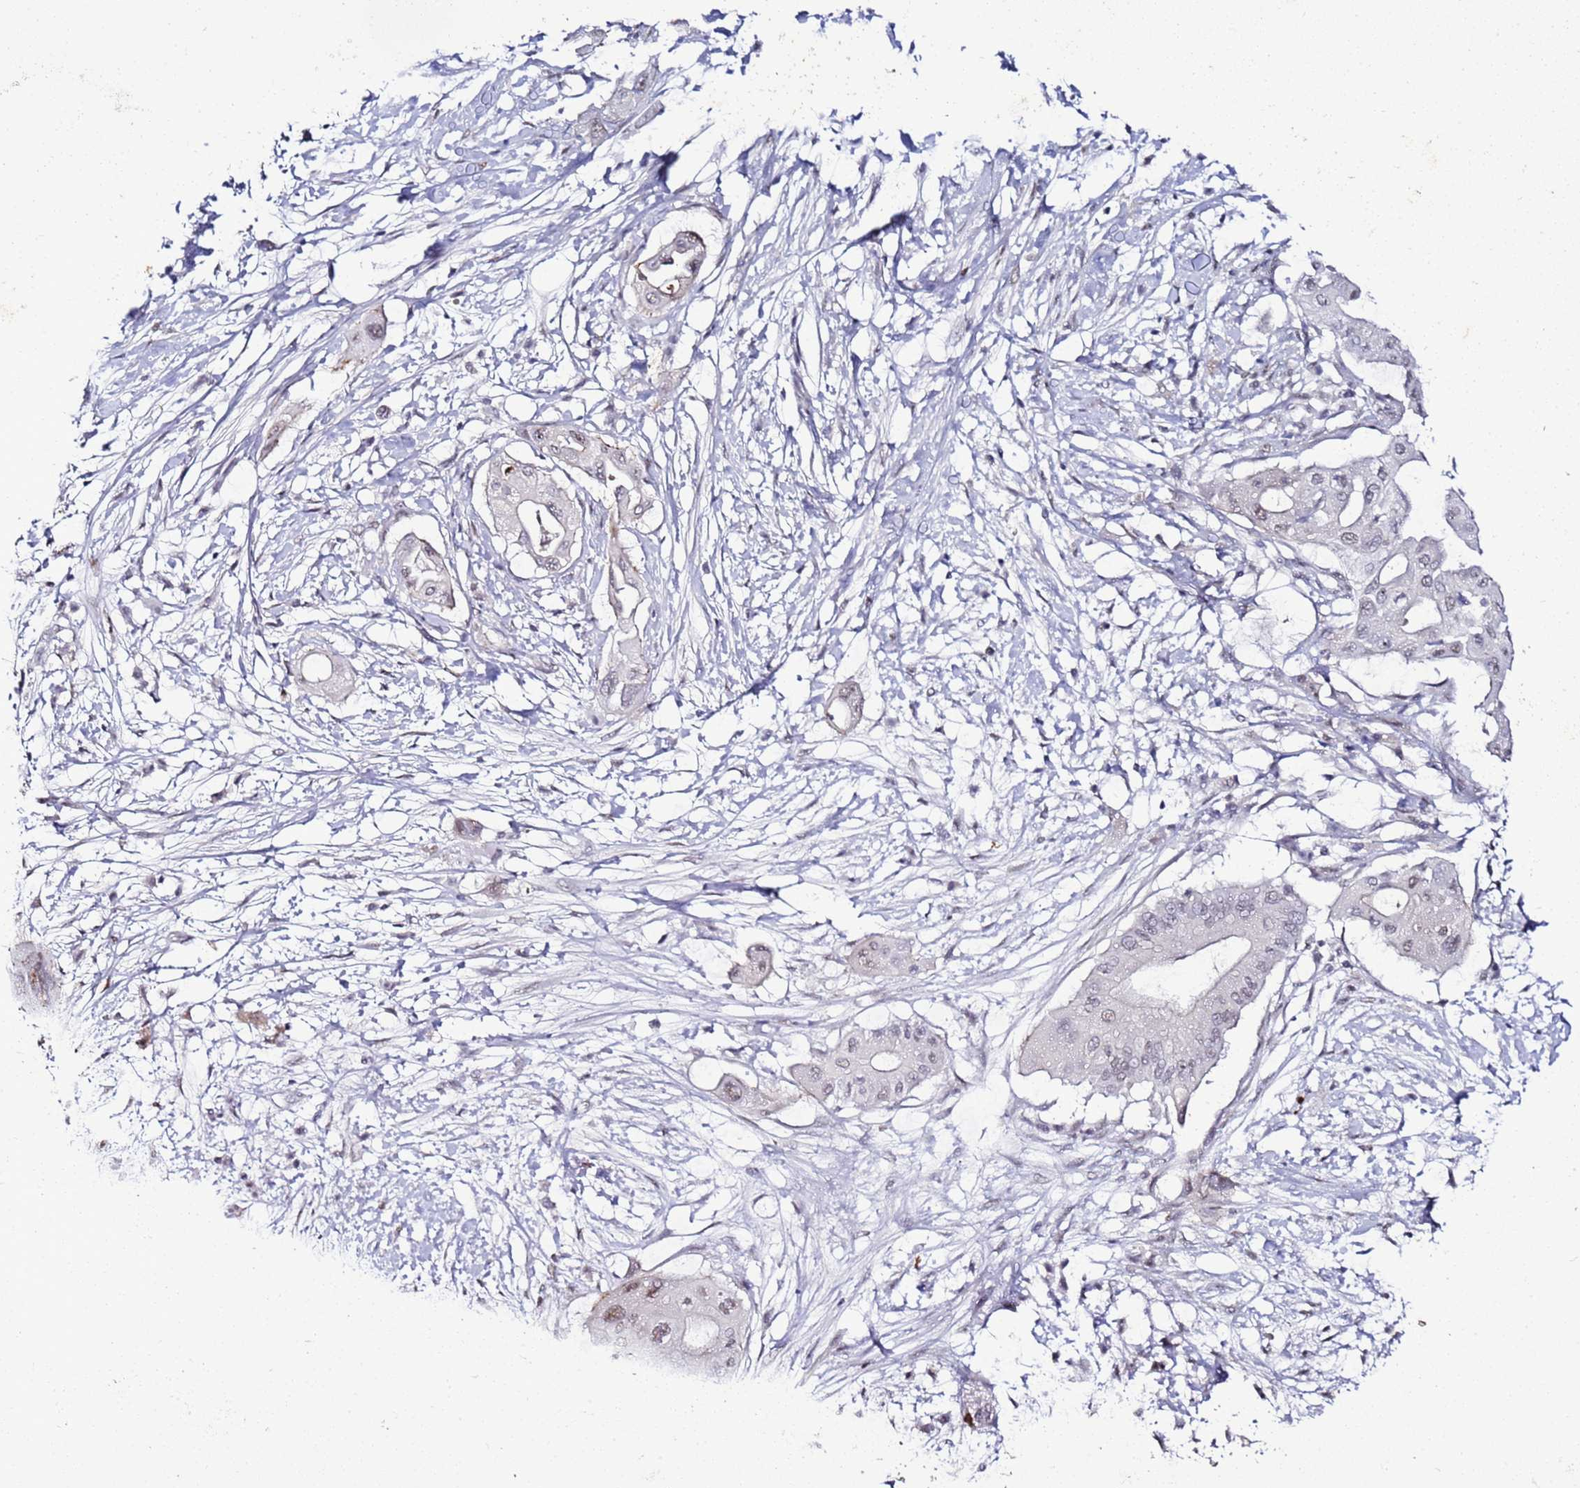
{"staining": {"intensity": "negative", "quantity": "none", "location": "none"}, "tissue": "pancreatic cancer", "cell_type": "Tumor cells", "image_type": "cancer", "snomed": [{"axis": "morphology", "description": "Adenocarcinoma, NOS"}, {"axis": "topography", "description": "Pancreas"}], "caption": "Immunohistochemistry (IHC) histopathology image of neoplastic tissue: human adenocarcinoma (pancreatic) stained with DAB demonstrates no significant protein positivity in tumor cells.", "gene": "PSMA7", "patient": {"sex": "male", "age": 68}}